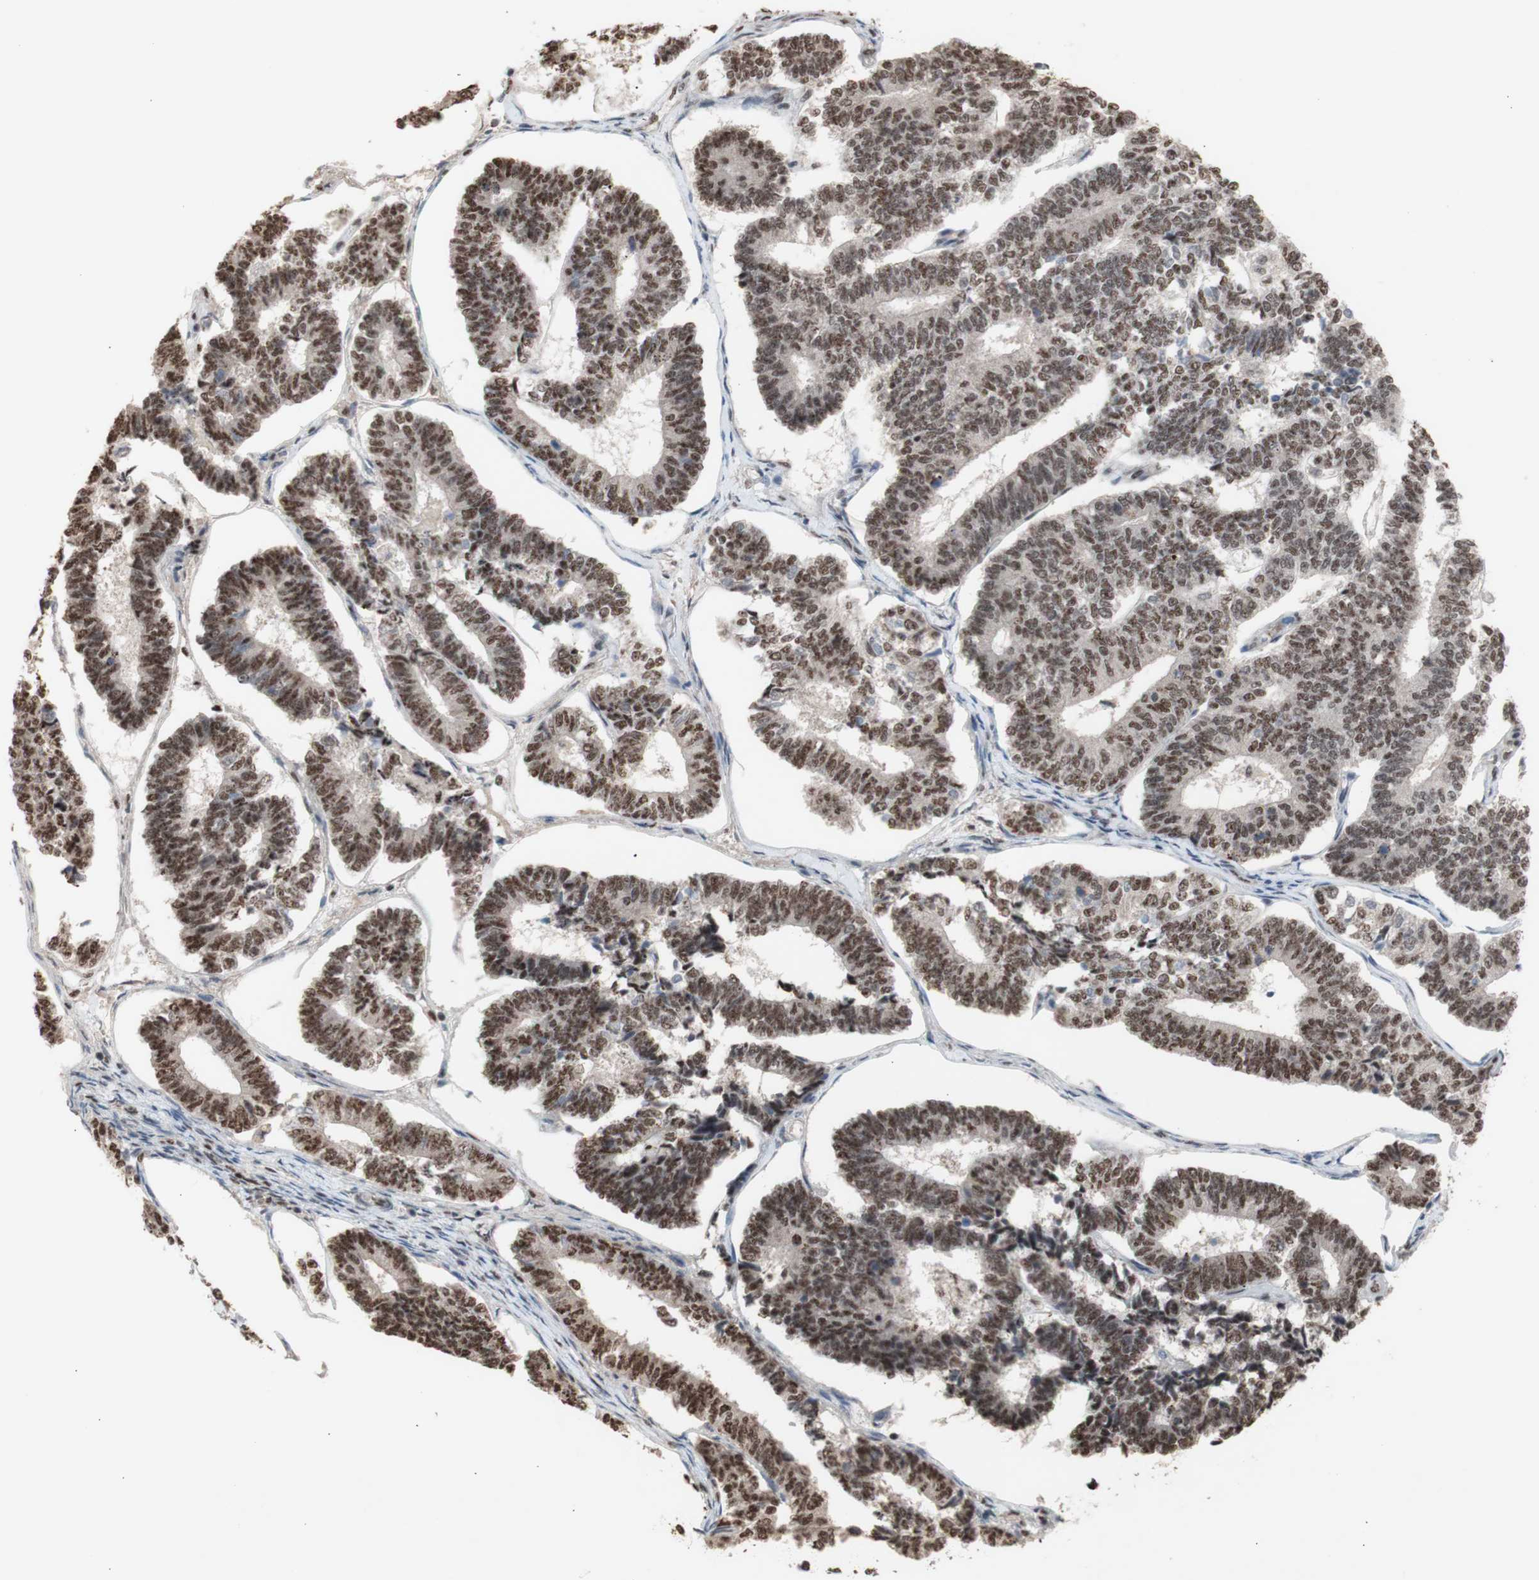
{"staining": {"intensity": "moderate", "quantity": ">75%", "location": "nuclear"}, "tissue": "endometrial cancer", "cell_type": "Tumor cells", "image_type": "cancer", "snomed": [{"axis": "morphology", "description": "Adenocarcinoma, NOS"}, {"axis": "topography", "description": "Endometrium"}], "caption": "Moderate nuclear protein expression is present in approximately >75% of tumor cells in endometrial adenocarcinoma.", "gene": "SFPQ", "patient": {"sex": "female", "age": 70}}